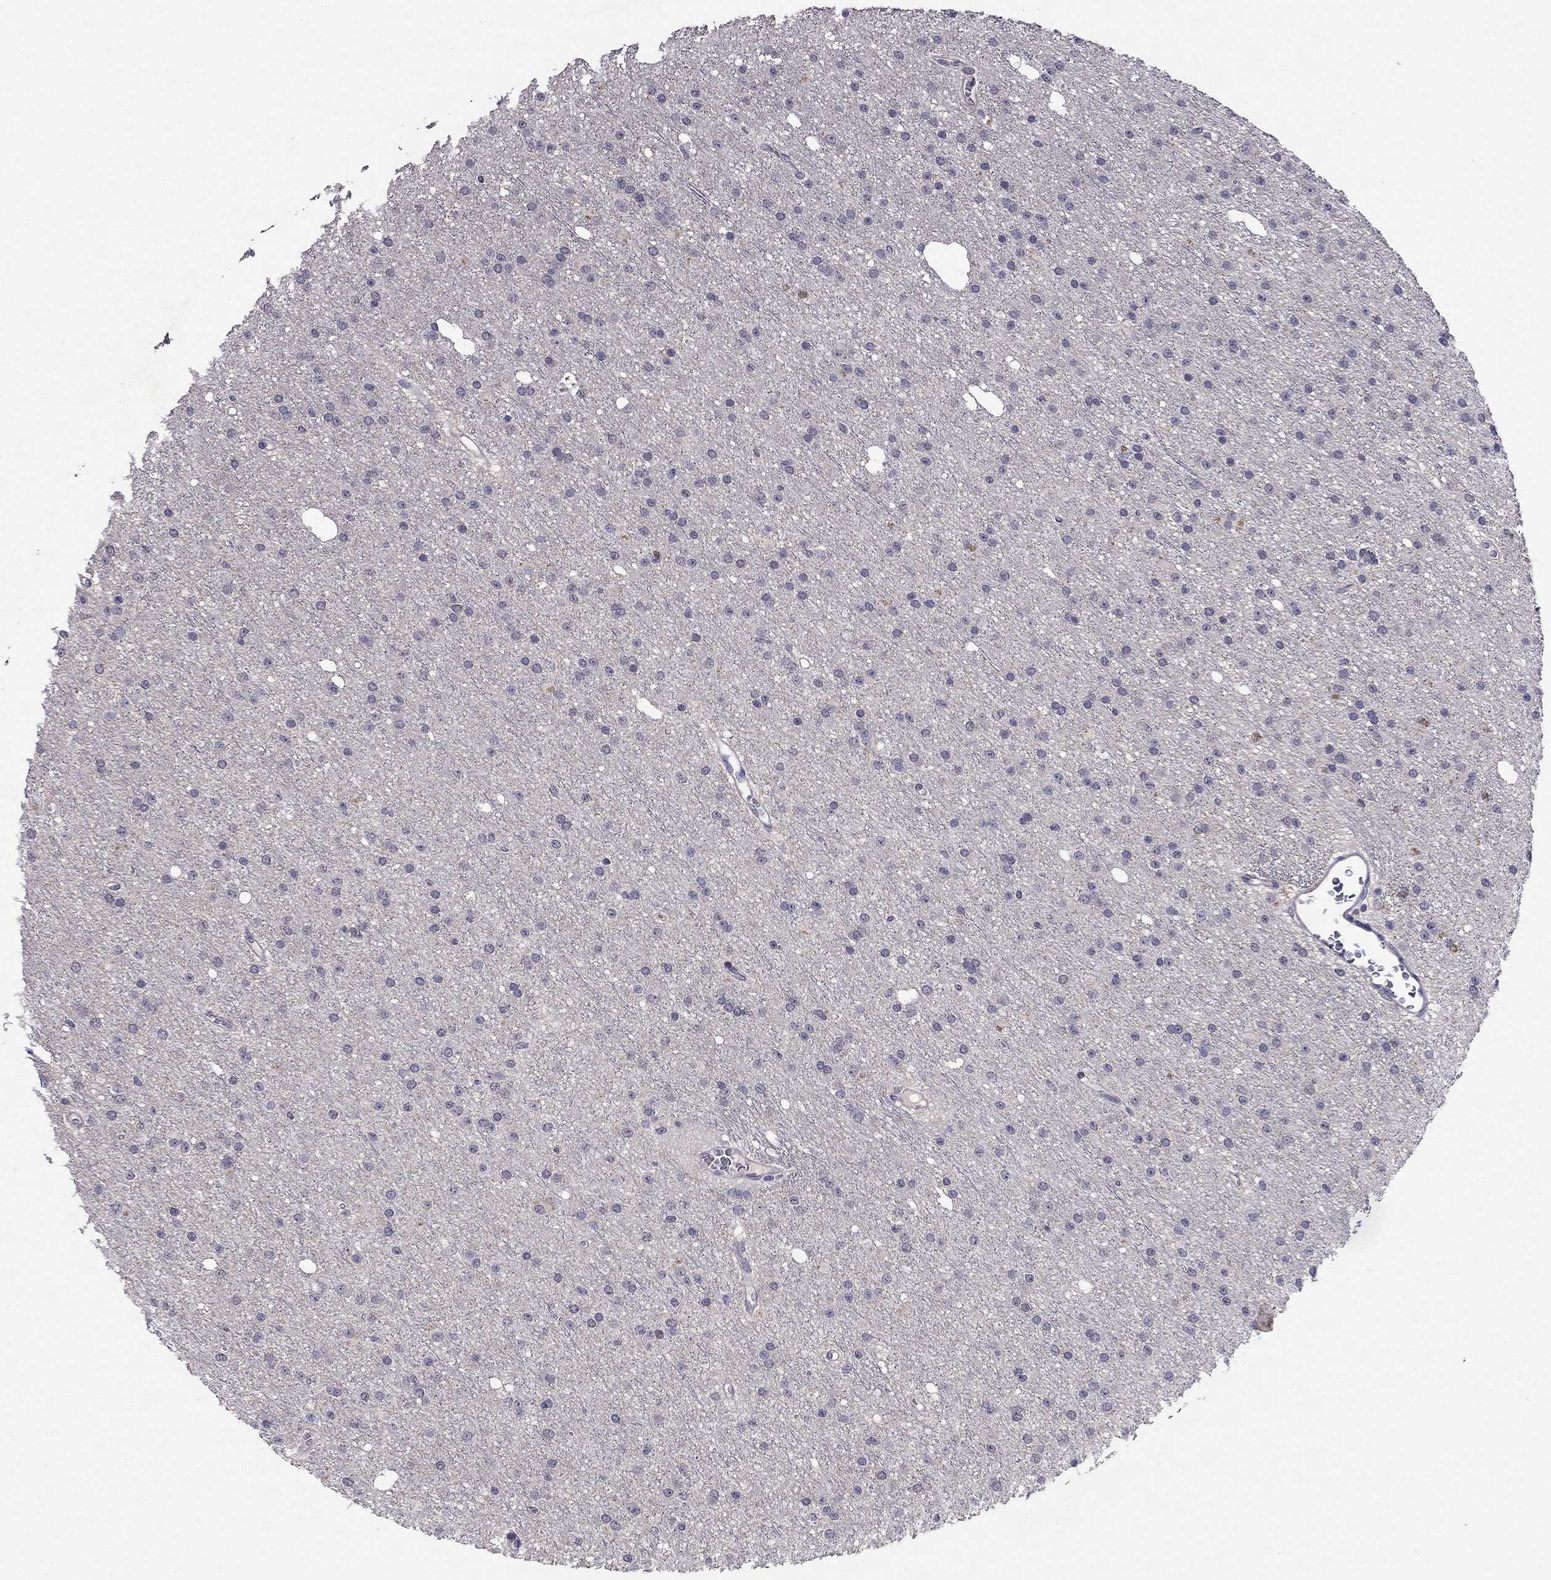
{"staining": {"intensity": "negative", "quantity": "none", "location": "none"}, "tissue": "glioma", "cell_type": "Tumor cells", "image_type": "cancer", "snomed": [{"axis": "morphology", "description": "Glioma, malignant, Low grade"}, {"axis": "topography", "description": "Brain"}], "caption": "Immunohistochemistry of human glioma demonstrates no staining in tumor cells.", "gene": "ESR2", "patient": {"sex": "male", "age": 27}}